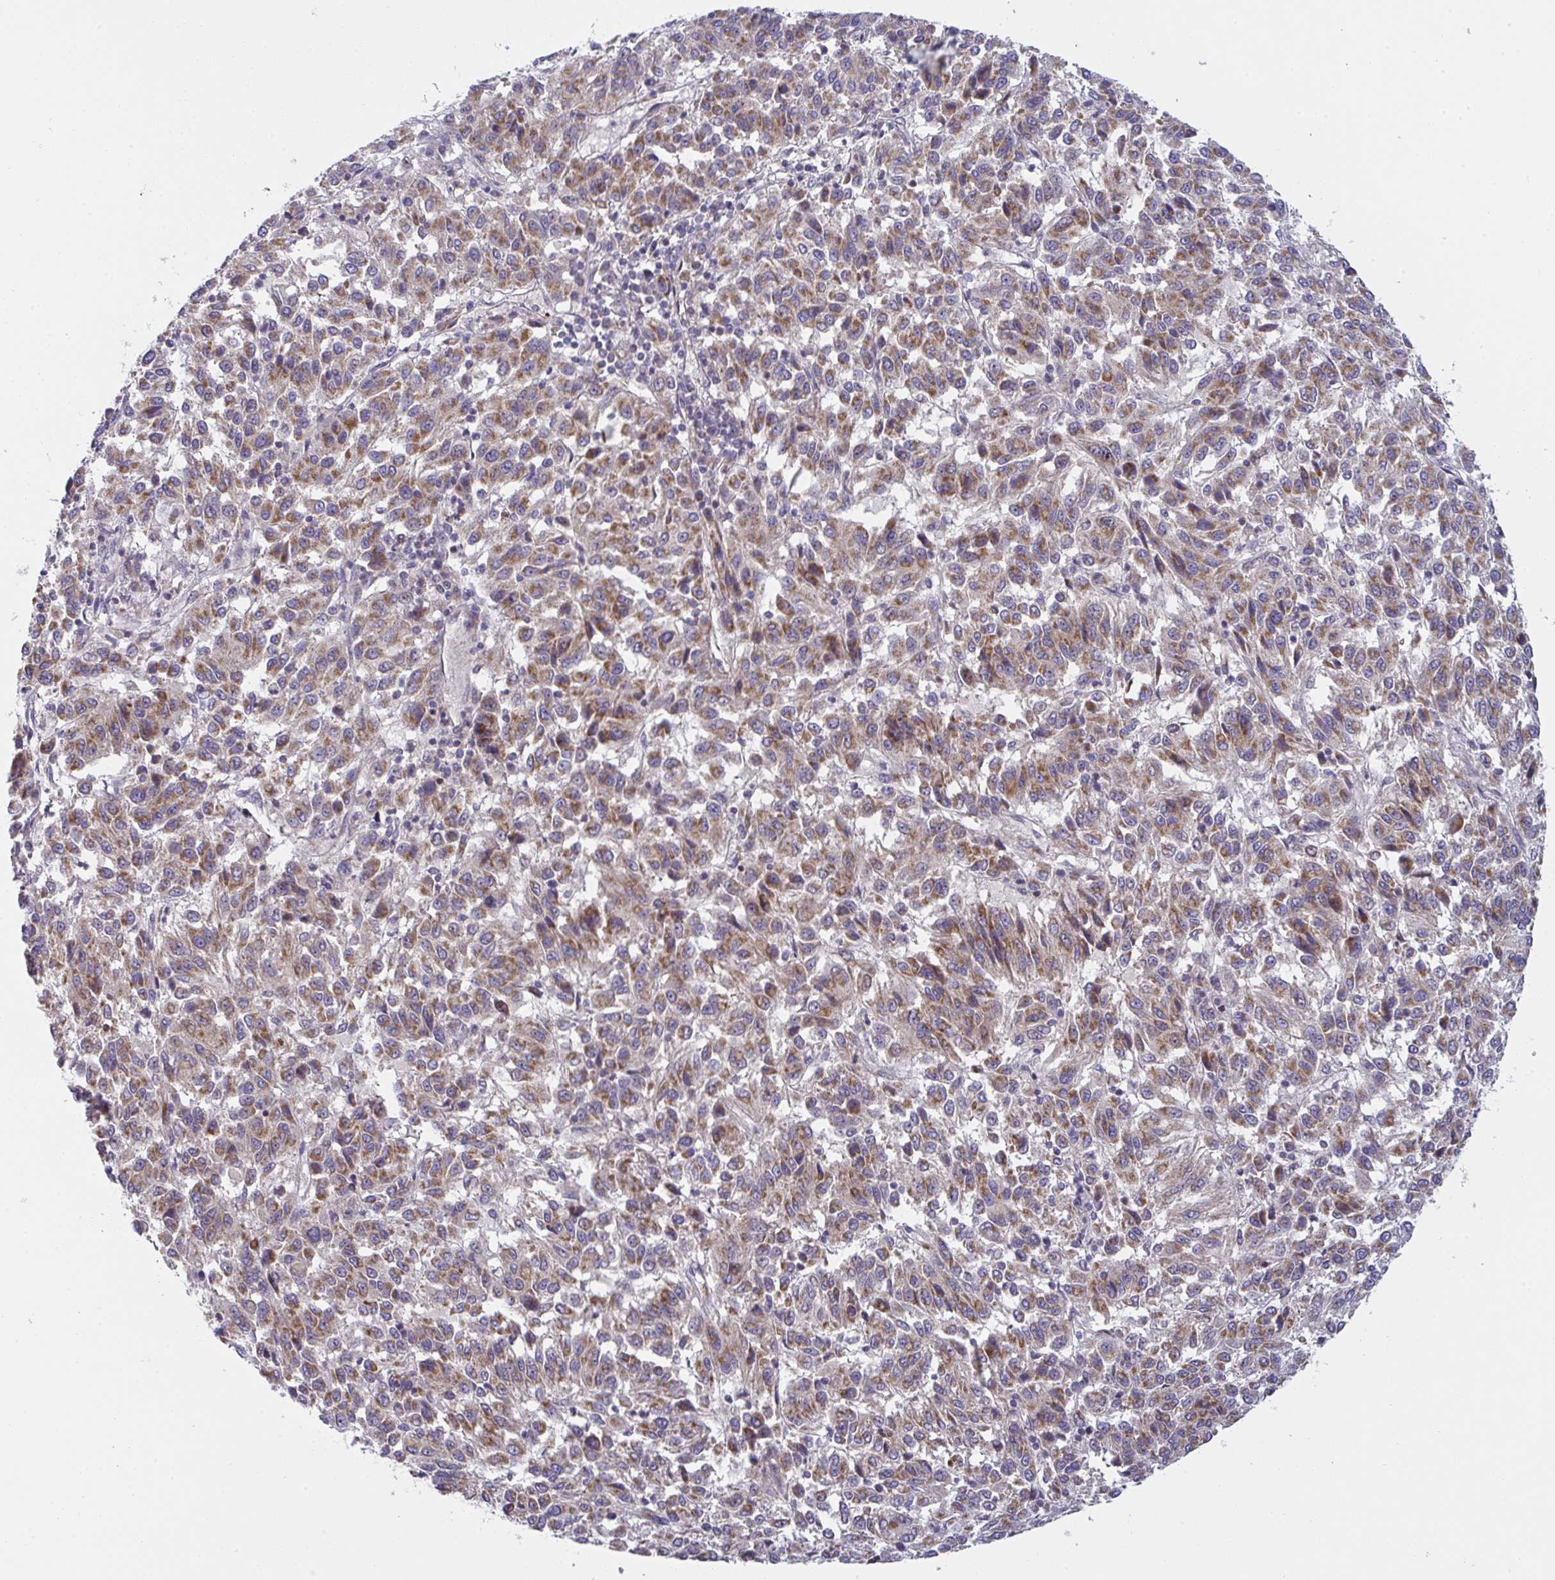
{"staining": {"intensity": "moderate", "quantity": ">75%", "location": "cytoplasmic/membranous"}, "tissue": "melanoma", "cell_type": "Tumor cells", "image_type": "cancer", "snomed": [{"axis": "morphology", "description": "Malignant melanoma, Metastatic site"}, {"axis": "topography", "description": "Lung"}], "caption": "DAB immunohistochemical staining of human melanoma displays moderate cytoplasmic/membranous protein staining in about >75% of tumor cells. (DAB (3,3'-diaminobenzidine) IHC with brightfield microscopy, high magnification).", "gene": "MRPS2", "patient": {"sex": "male", "age": 64}}